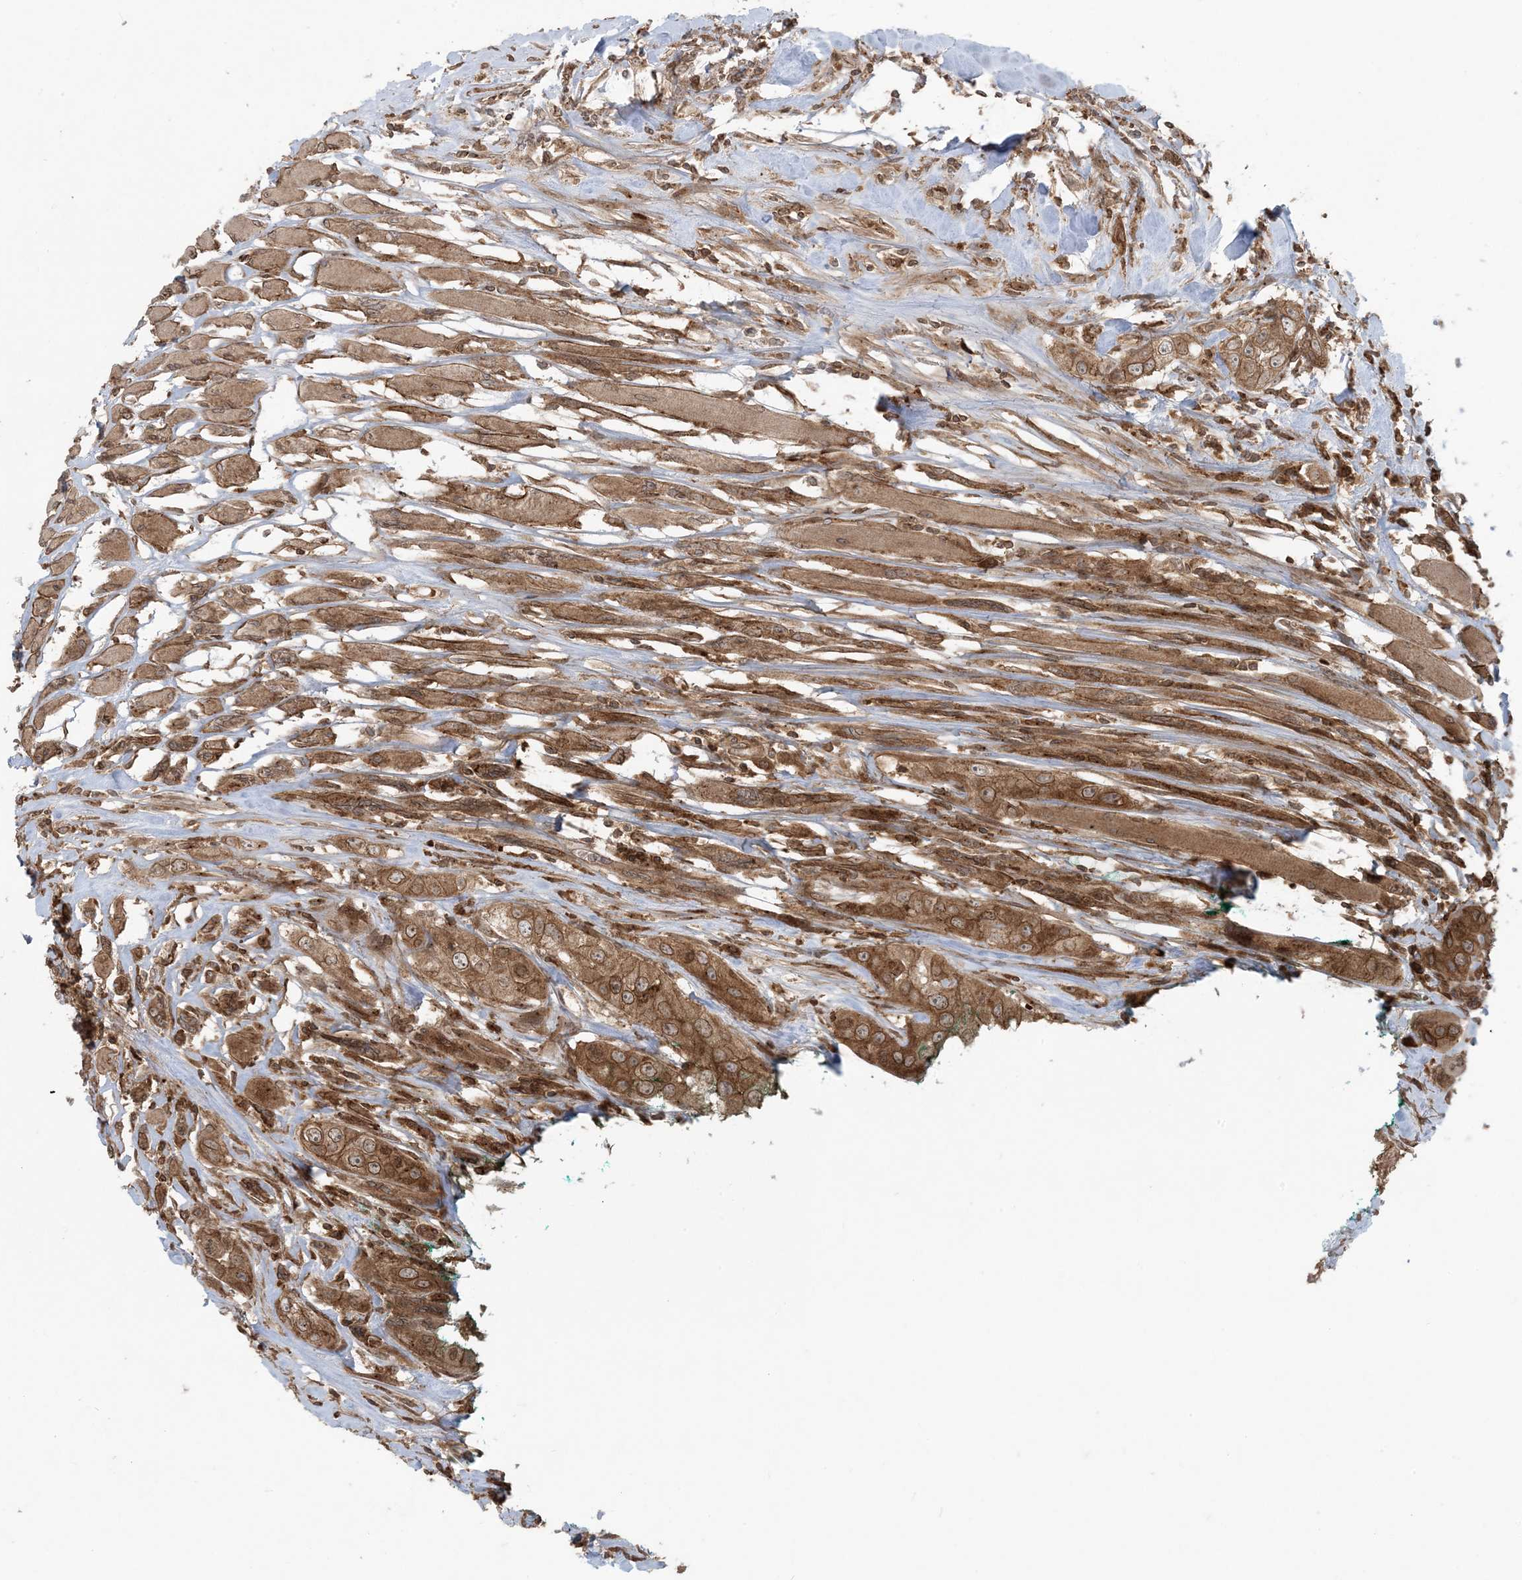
{"staining": {"intensity": "moderate", "quantity": ">75%", "location": "cytoplasmic/membranous,nuclear"}, "tissue": "head and neck cancer", "cell_type": "Tumor cells", "image_type": "cancer", "snomed": [{"axis": "morphology", "description": "Normal tissue, NOS"}, {"axis": "morphology", "description": "Squamous cell carcinoma, NOS"}, {"axis": "topography", "description": "Skeletal muscle"}, {"axis": "topography", "description": "Head-Neck"}], "caption": "Tumor cells exhibit moderate cytoplasmic/membranous and nuclear staining in approximately >75% of cells in head and neck cancer (squamous cell carcinoma). (DAB (3,3'-diaminobenzidine) = brown stain, brightfield microscopy at high magnification).", "gene": "DDX19B", "patient": {"sex": "male", "age": 51}}